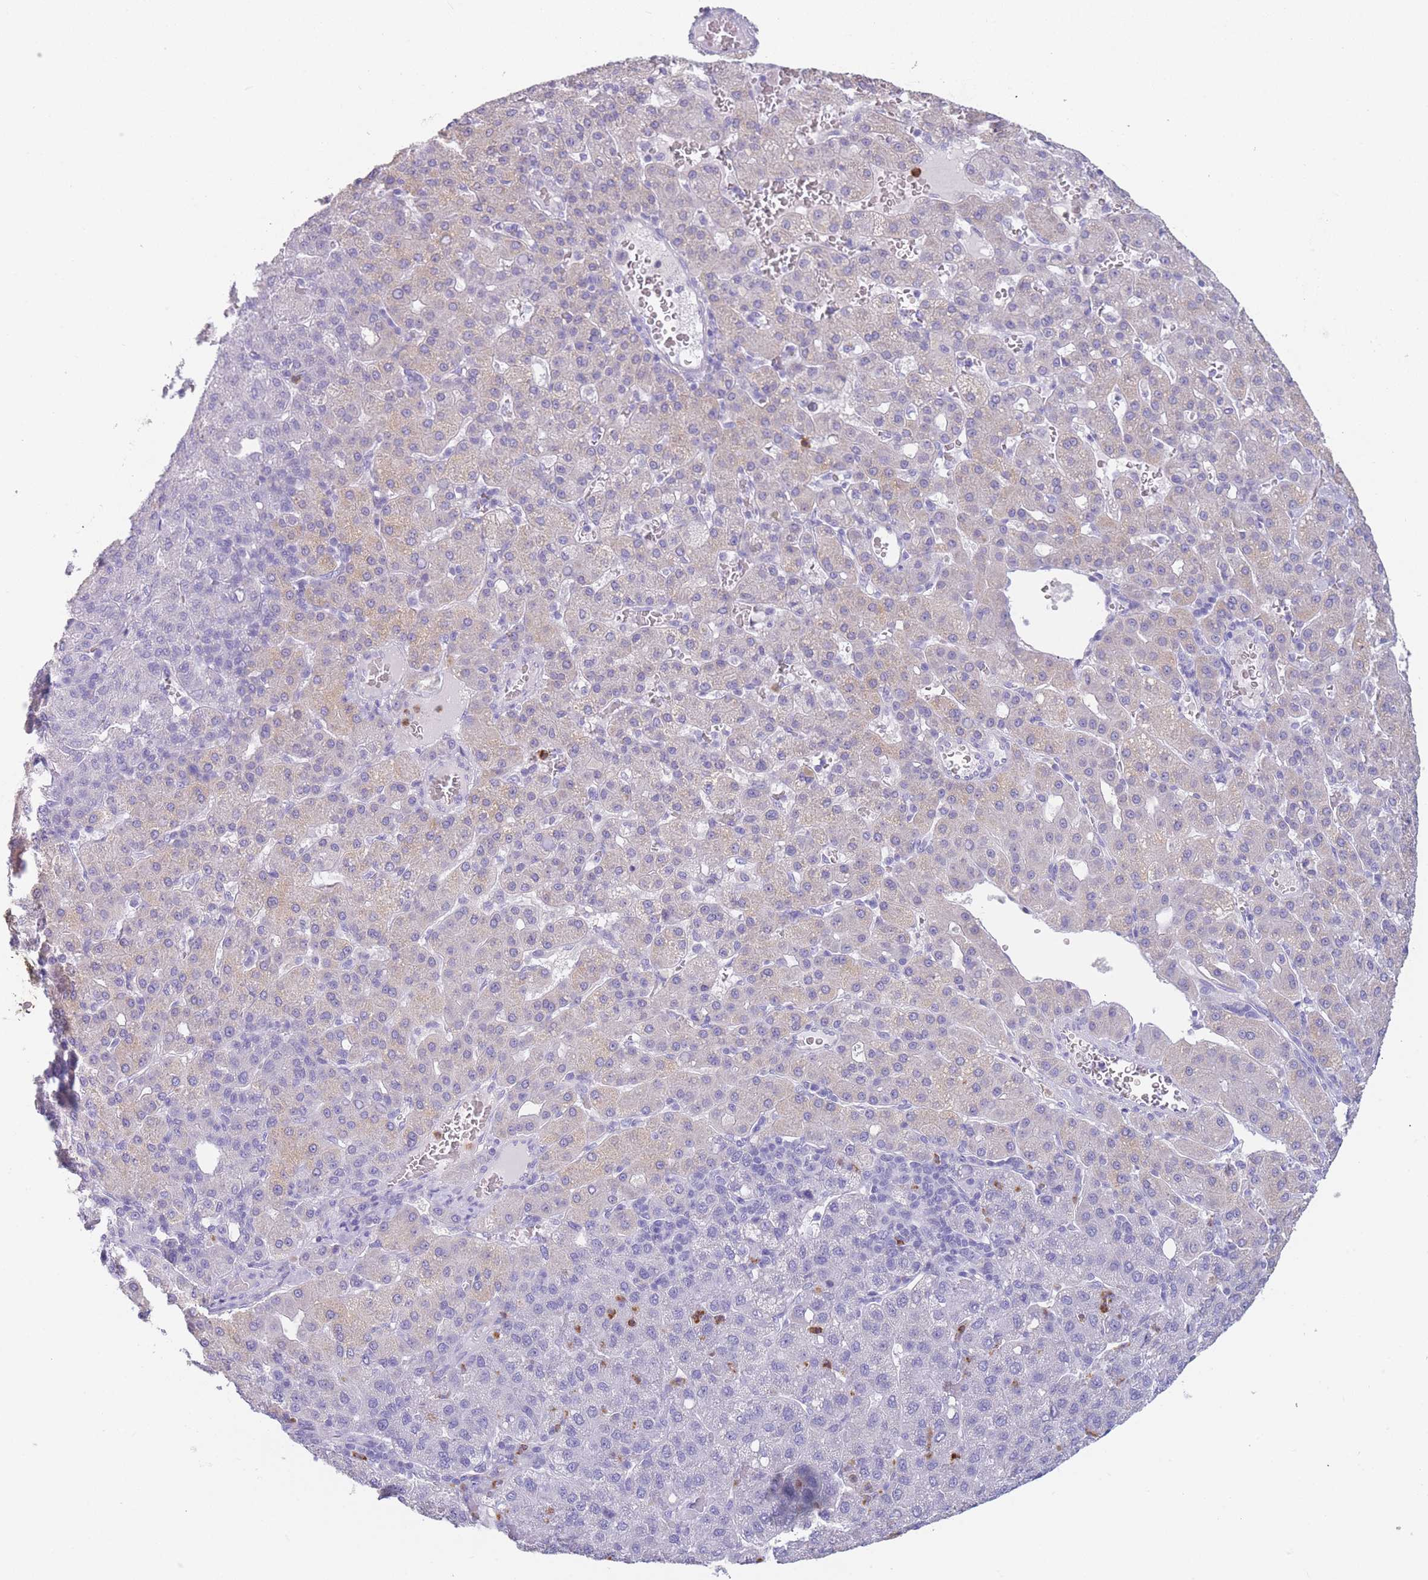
{"staining": {"intensity": "weak", "quantity": "<25%", "location": "cytoplasmic/membranous"}, "tissue": "liver cancer", "cell_type": "Tumor cells", "image_type": "cancer", "snomed": [{"axis": "morphology", "description": "Carcinoma, Hepatocellular, NOS"}, {"axis": "topography", "description": "Liver"}], "caption": "This image is of liver cancer (hepatocellular carcinoma) stained with immunohistochemistry (IHC) to label a protein in brown with the nuclei are counter-stained blue. There is no staining in tumor cells.", "gene": "ZNF627", "patient": {"sex": "male", "age": 65}}